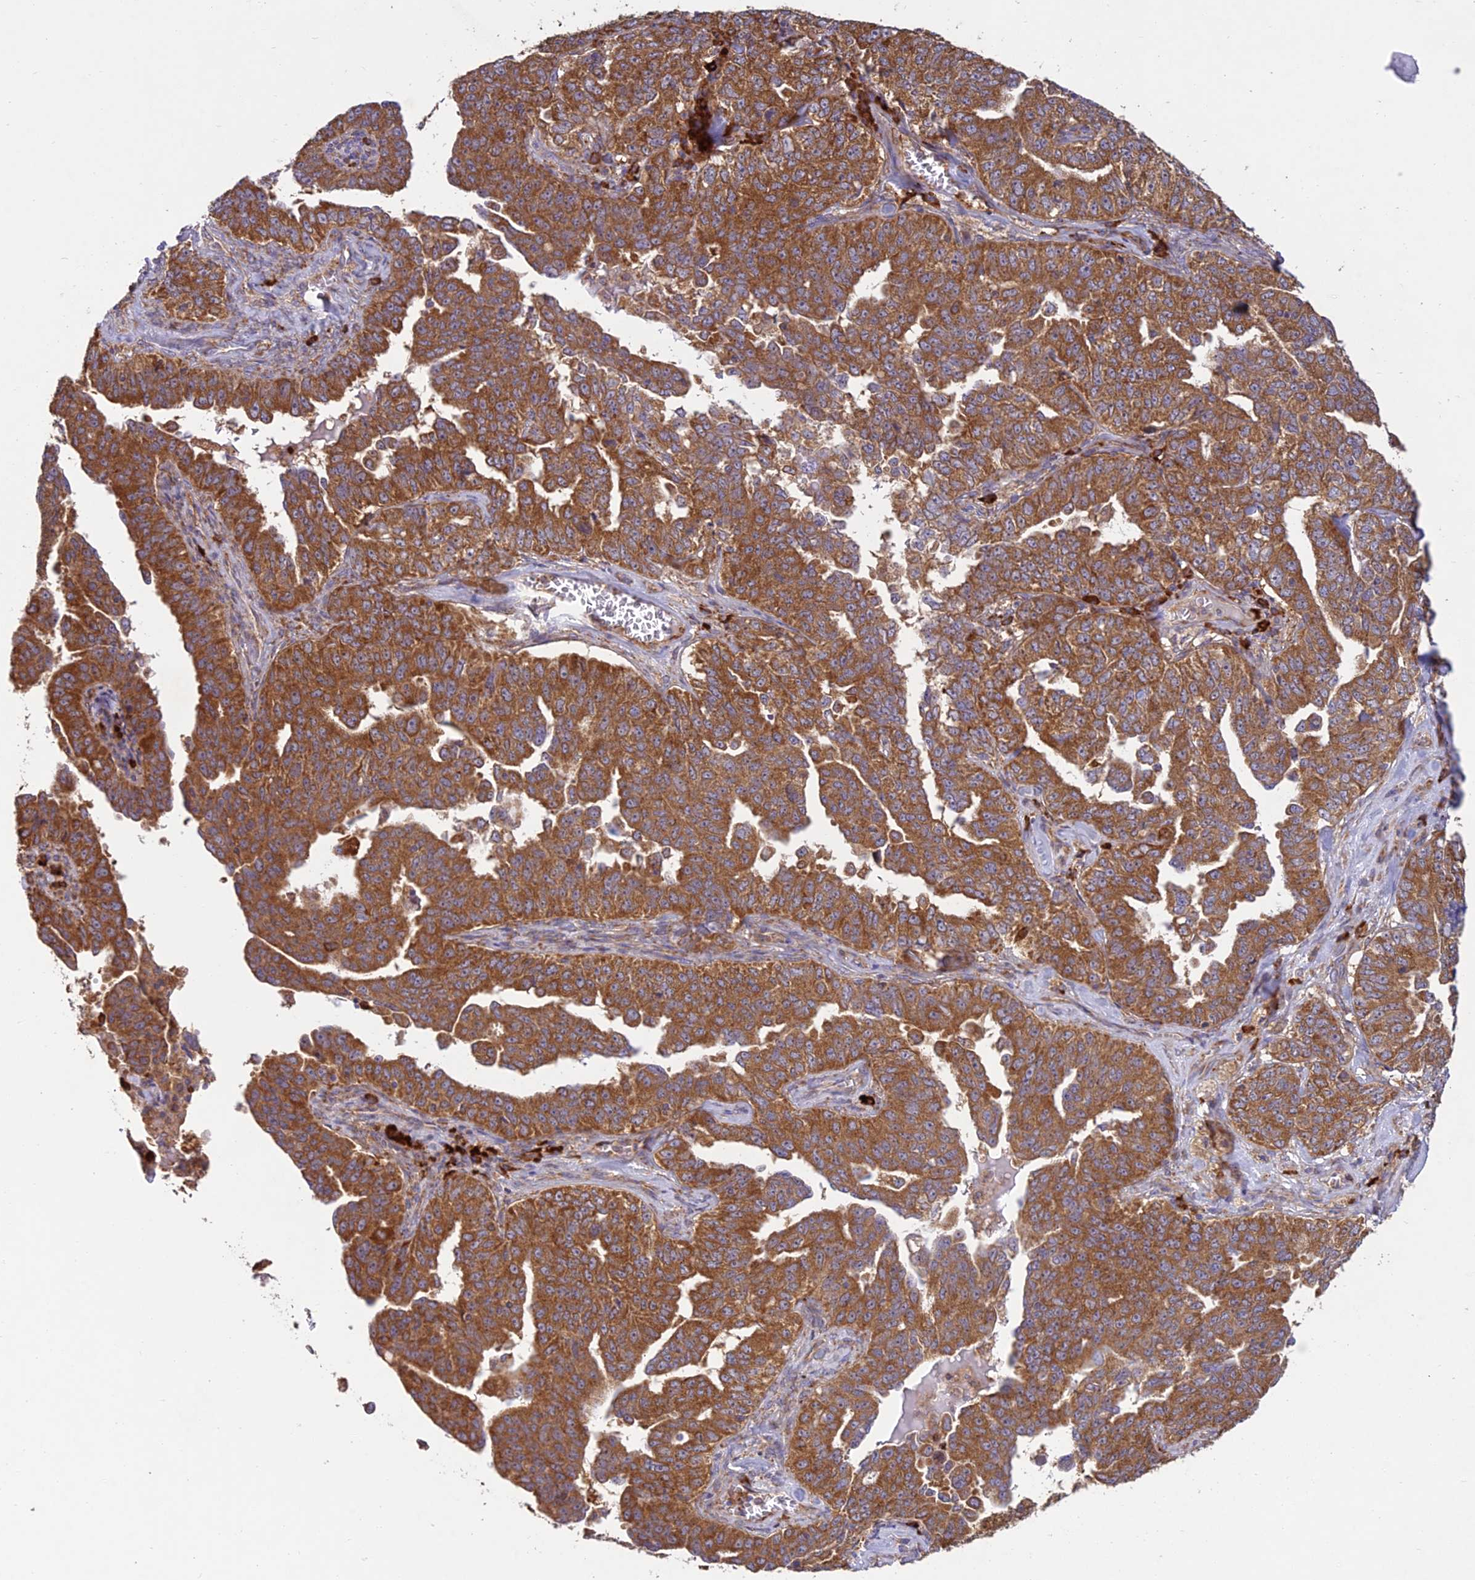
{"staining": {"intensity": "strong", "quantity": ">75%", "location": "cytoplasmic/membranous"}, "tissue": "ovarian cancer", "cell_type": "Tumor cells", "image_type": "cancer", "snomed": [{"axis": "morphology", "description": "Carcinoma, endometroid"}, {"axis": "topography", "description": "Ovary"}], "caption": "Ovarian cancer (endometroid carcinoma) stained for a protein (brown) reveals strong cytoplasmic/membranous positive expression in about >75% of tumor cells.", "gene": "NXNL2", "patient": {"sex": "female", "age": 62}}